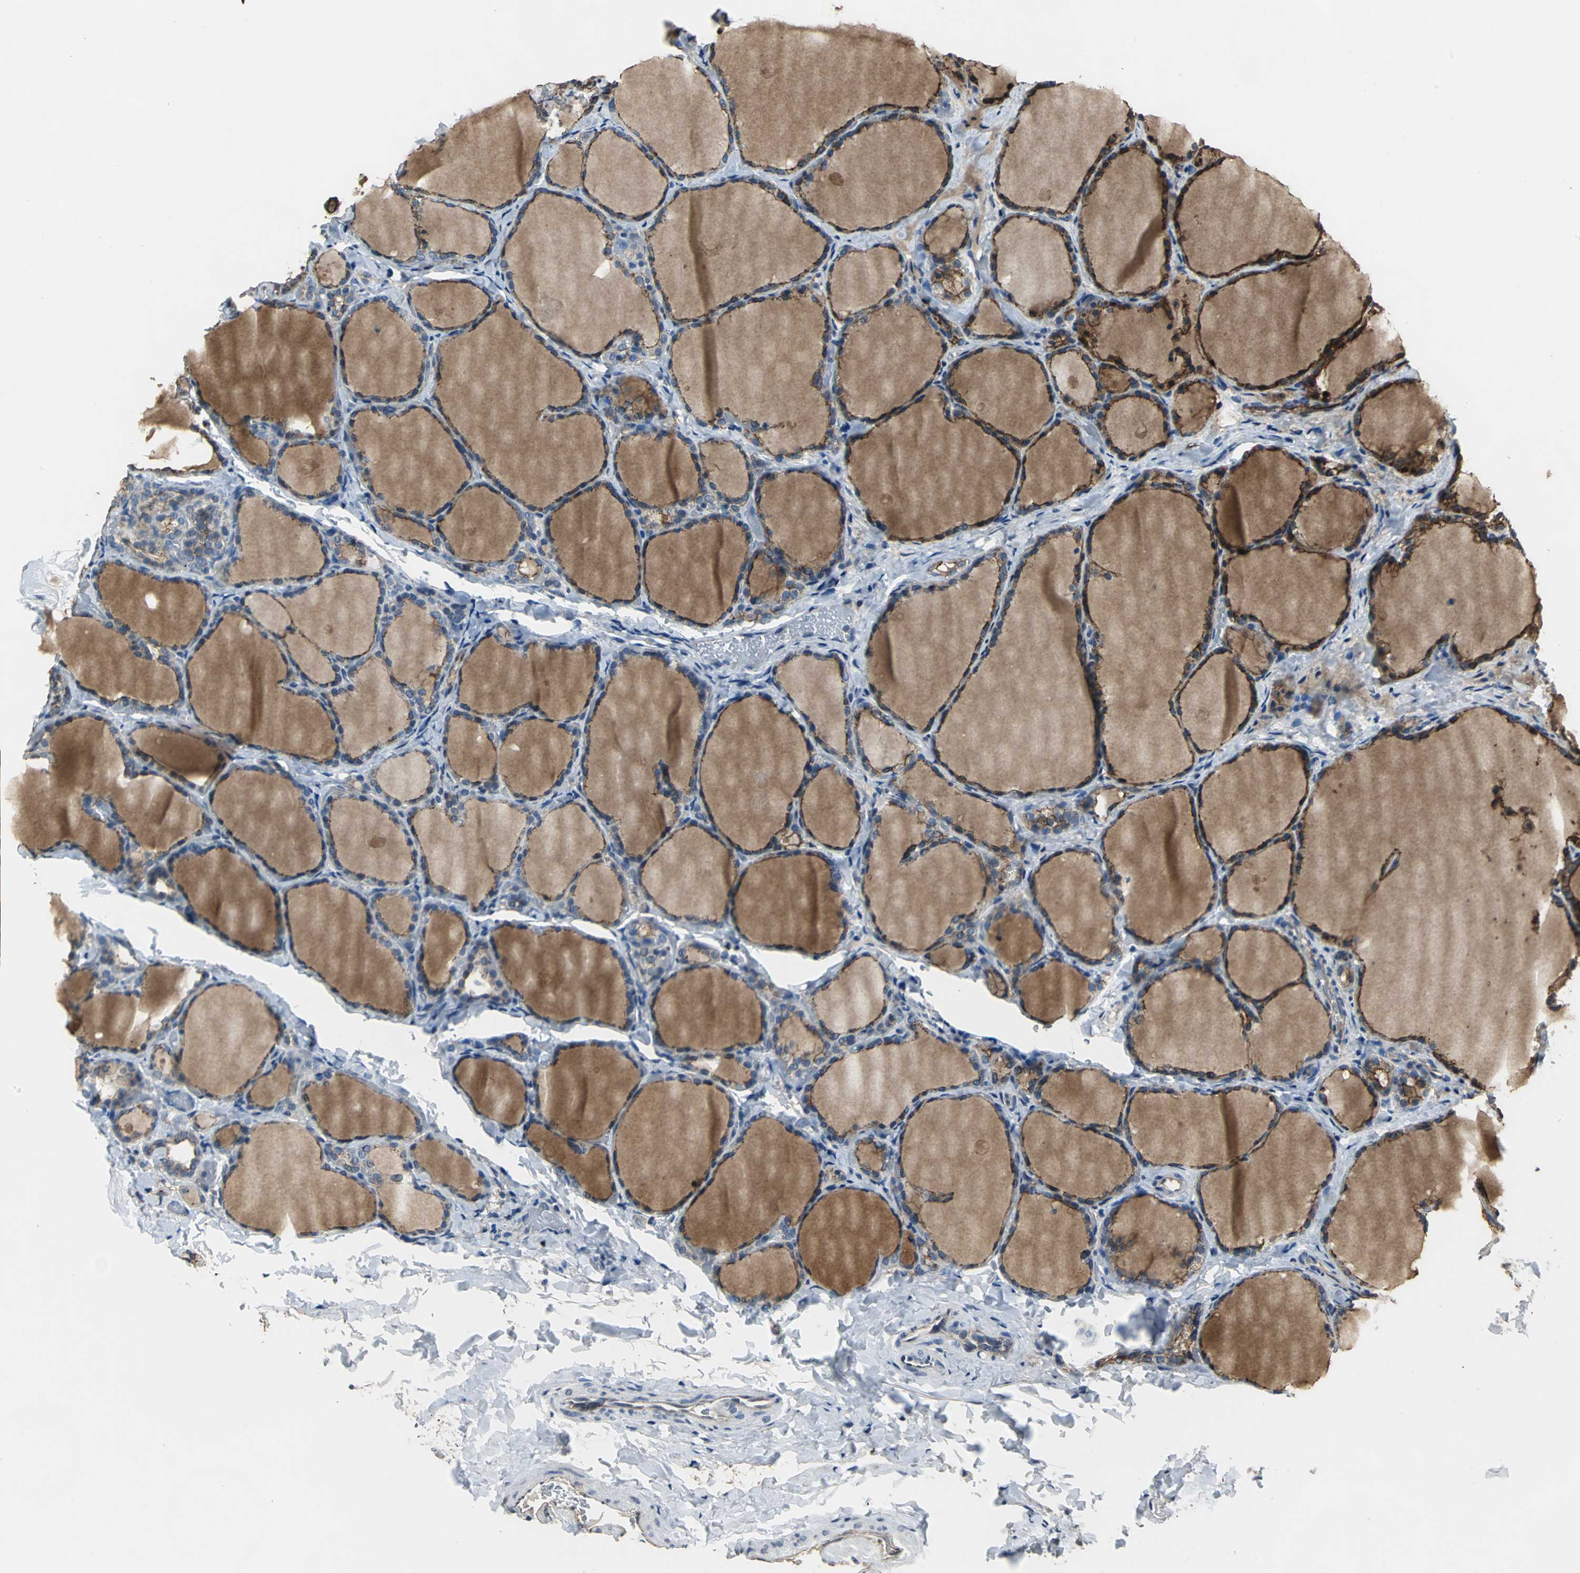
{"staining": {"intensity": "weak", "quantity": "25%-75%", "location": "cytoplasmic/membranous"}, "tissue": "thyroid gland", "cell_type": "Glandular cells", "image_type": "normal", "snomed": [{"axis": "morphology", "description": "Normal tissue, NOS"}, {"axis": "morphology", "description": "Papillary adenocarcinoma, NOS"}, {"axis": "topography", "description": "Thyroid gland"}], "caption": "Human thyroid gland stained for a protein (brown) reveals weak cytoplasmic/membranous positive expression in approximately 25%-75% of glandular cells.", "gene": "OCLN", "patient": {"sex": "female", "age": 30}}